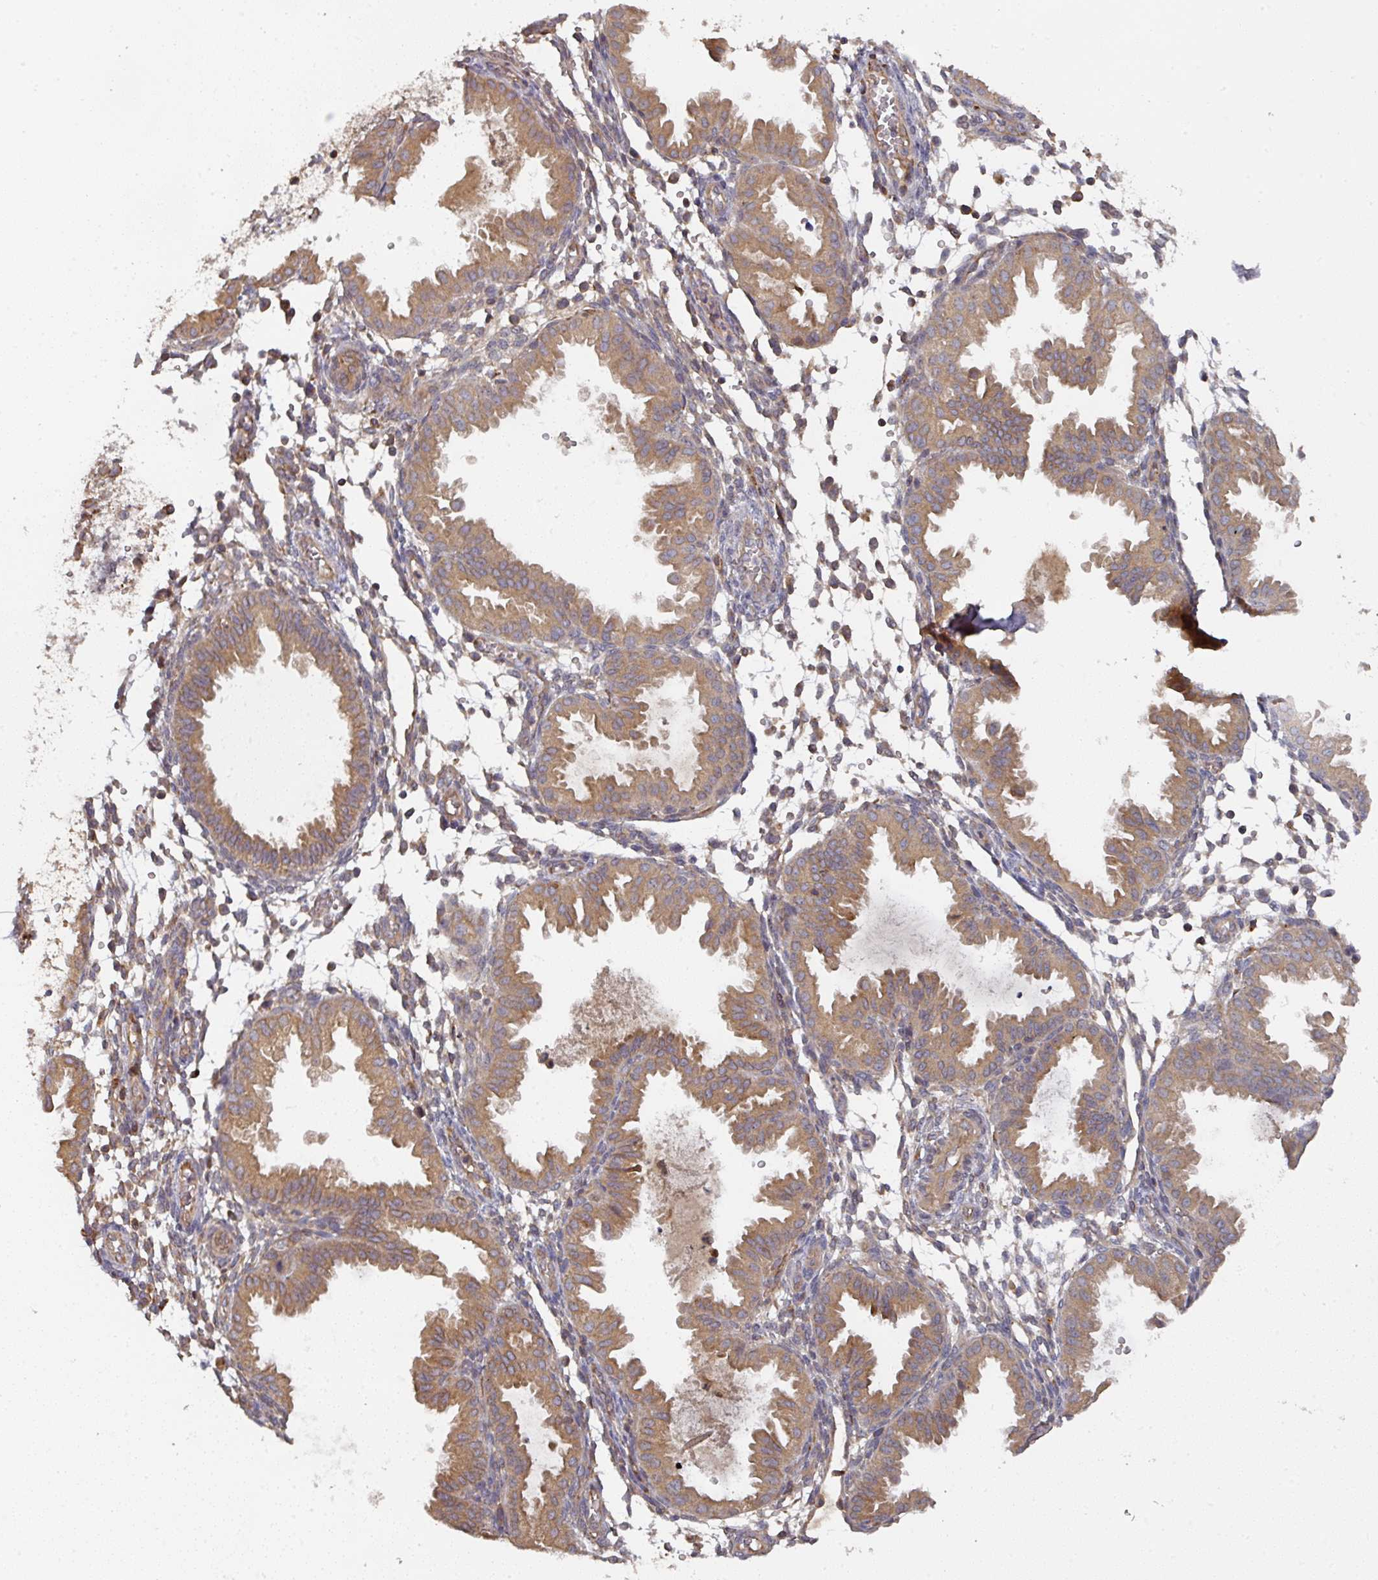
{"staining": {"intensity": "negative", "quantity": "none", "location": "none"}, "tissue": "endometrium", "cell_type": "Cells in endometrial stroma", "image_type": "normal", "snomed": [{"axis": "morphology", "description": "Normal tissue, NOS"}, {"axis": "topography", "description": "Endometrium"}], "caption": "Immunohistochemistry image of normal endometrium stained for a protein (brown), which demonstrates no staining in cells in endometrial stroma.", "gene": "CEP95", "patient": {"sex": "female", "age": 33}}